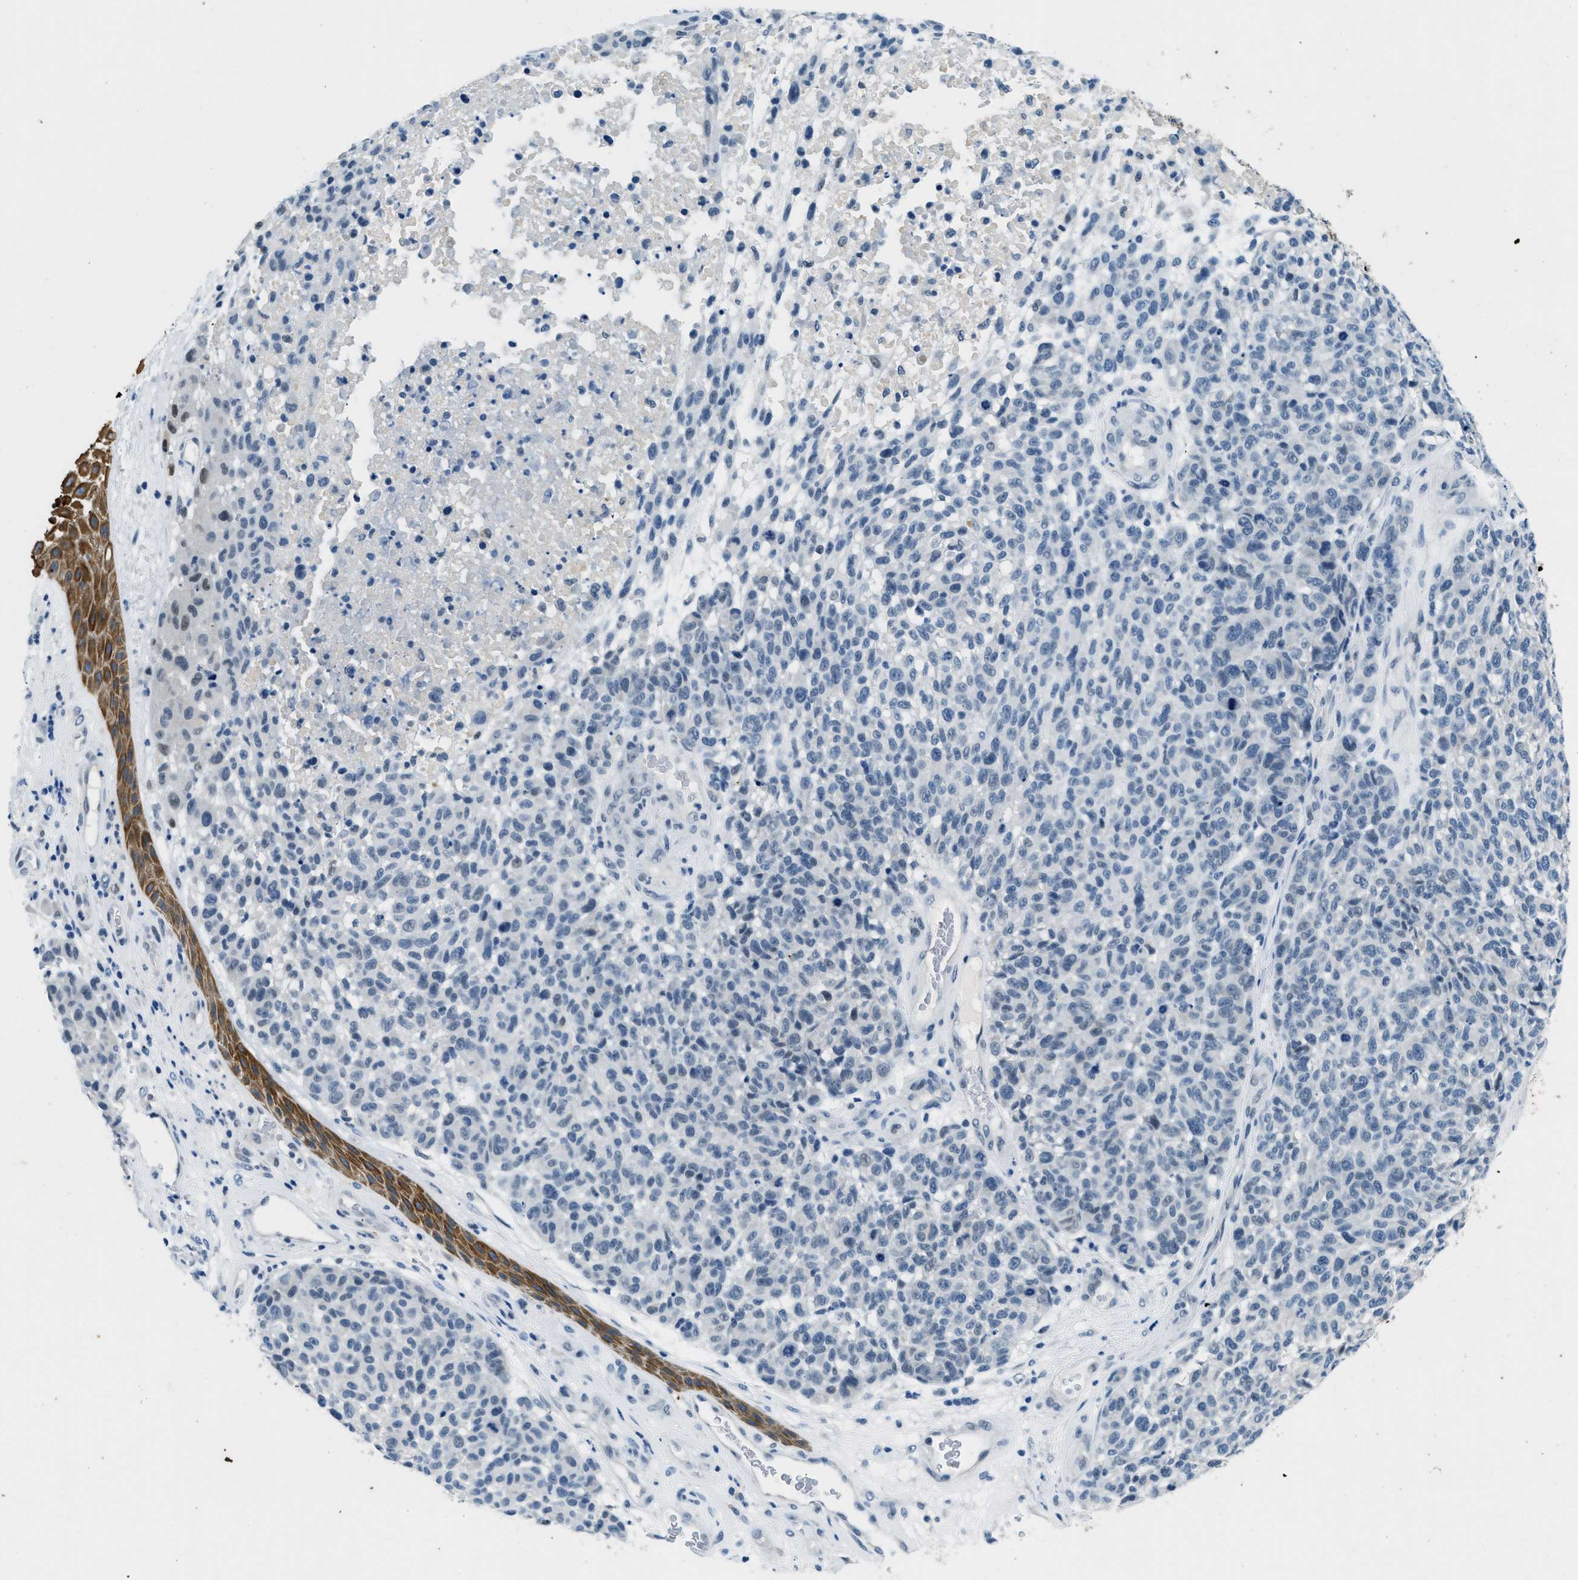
{"staining": {"intensity": "negative", "quantity": "none", "location": "none"}, "tissue": "melanoma", "cell_type": "Tumor cells", "image_type": "cancer", "snomed": [{"axis": "morphology", "description": "Malignant melanoma, NOS"}, {"axis": "topography", "description": "Skin"}], "caption": "The immunohistochemistry histopathology image has no significant expression in tumor cells of malignant melanoma tissue. (DAB (3,3'-diaminobenzidine) IHC with hematoxylin counter stain).", "gene": "CFAP20", "patient": {"sex": "male", "age": 59}}